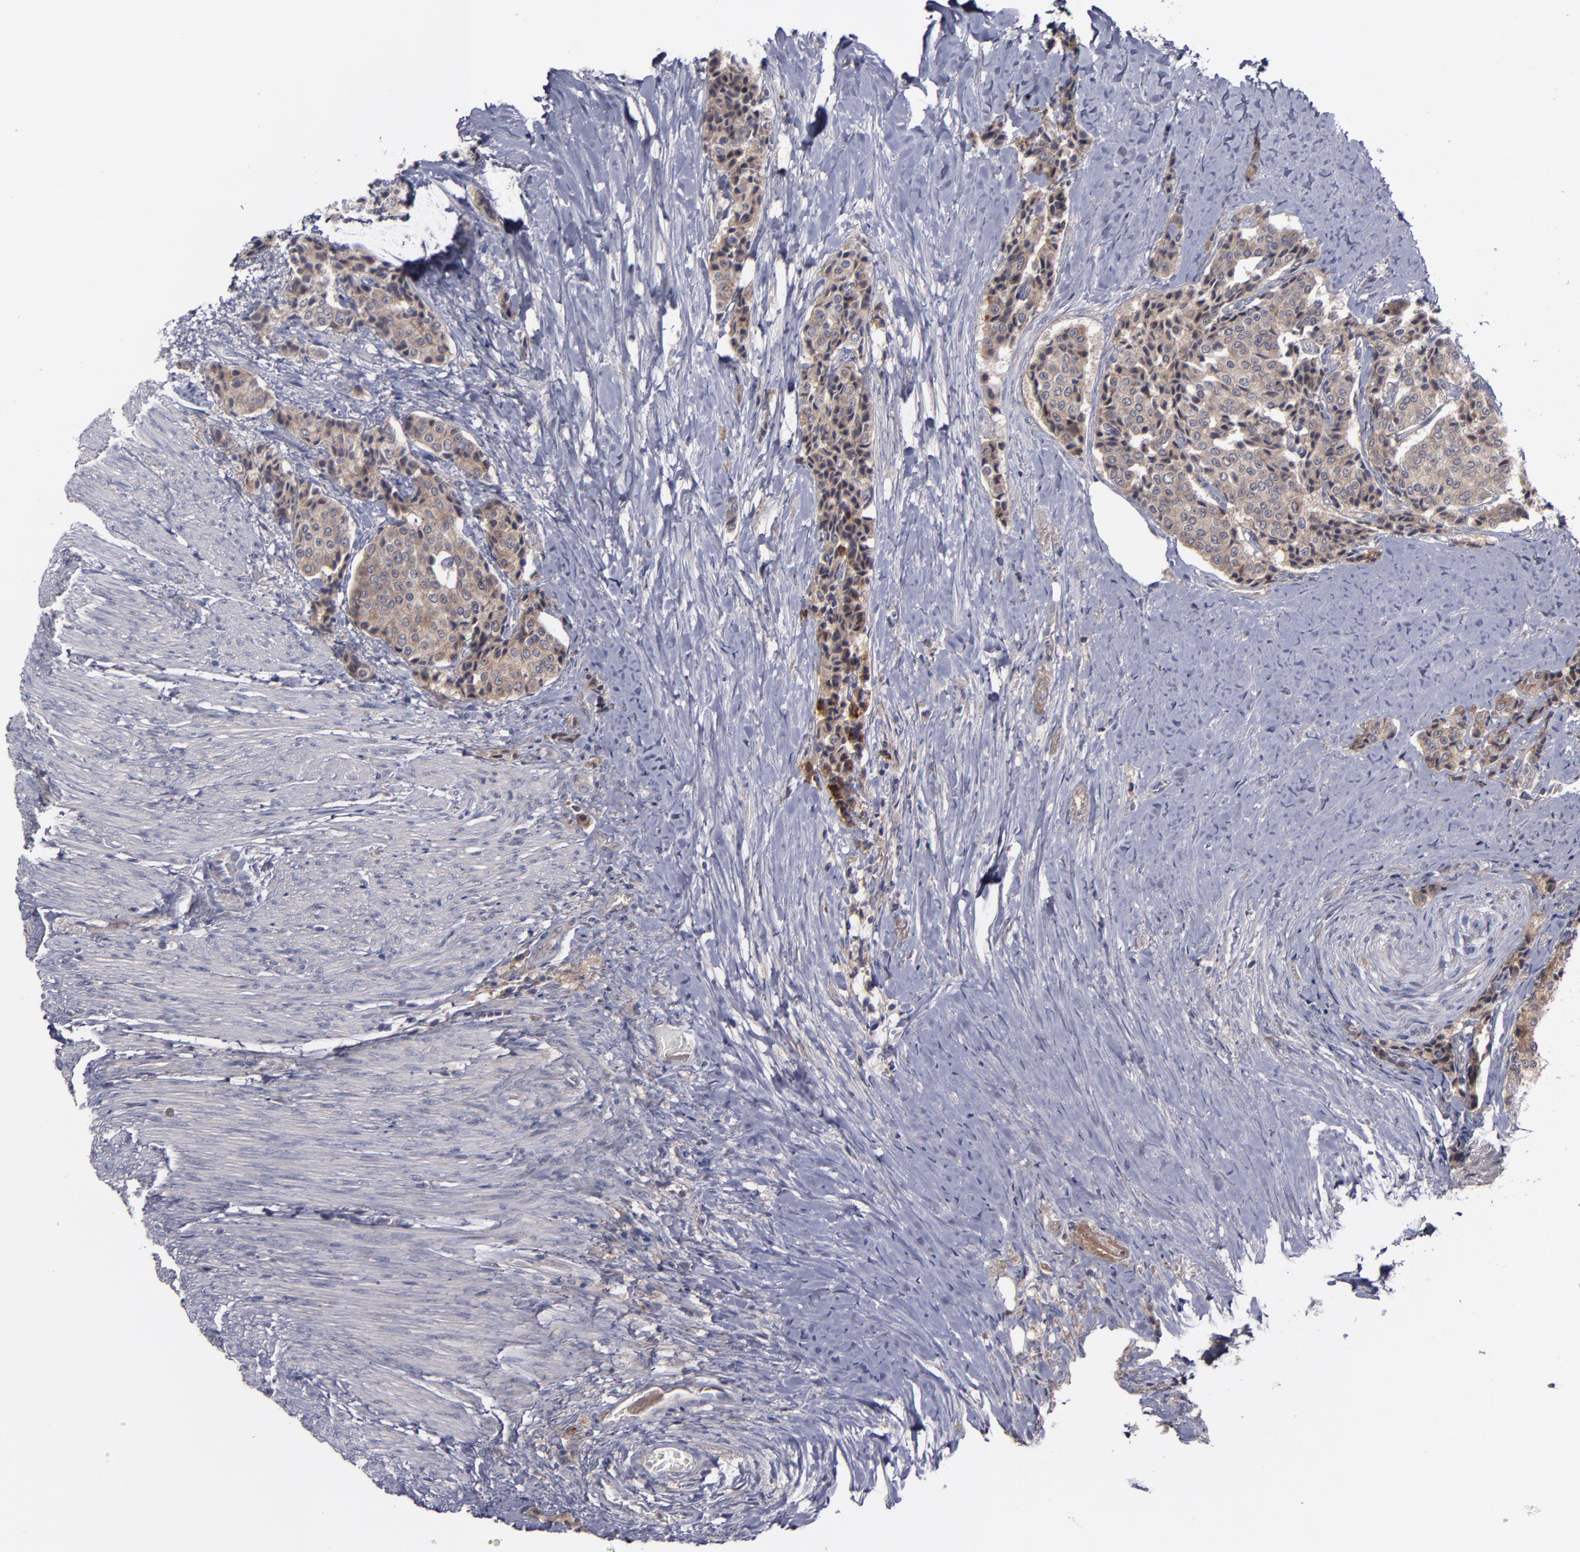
{"staining": {"intensity": "moderate", "quantity": ">75%", "location": "cytoplasmic/membranous"}, "tissue": "carcinoid", "cell_type": "Tumor cells", "image_type": "cancer", "snomed": [{"axis": "morphology", "description": "Carcinoid, malignant, NOS"}, {"axis": "topography", "description": "Colon"}], "caption": "A micrograph of carcinoid stained for a protein shows moderate cytoplasmic/membranous brown staining in tumor cells. (IHC, brightfield microscopy, high magnification).", "gene": "MMP11", "patient": {"sex": "female", "age": 61}}